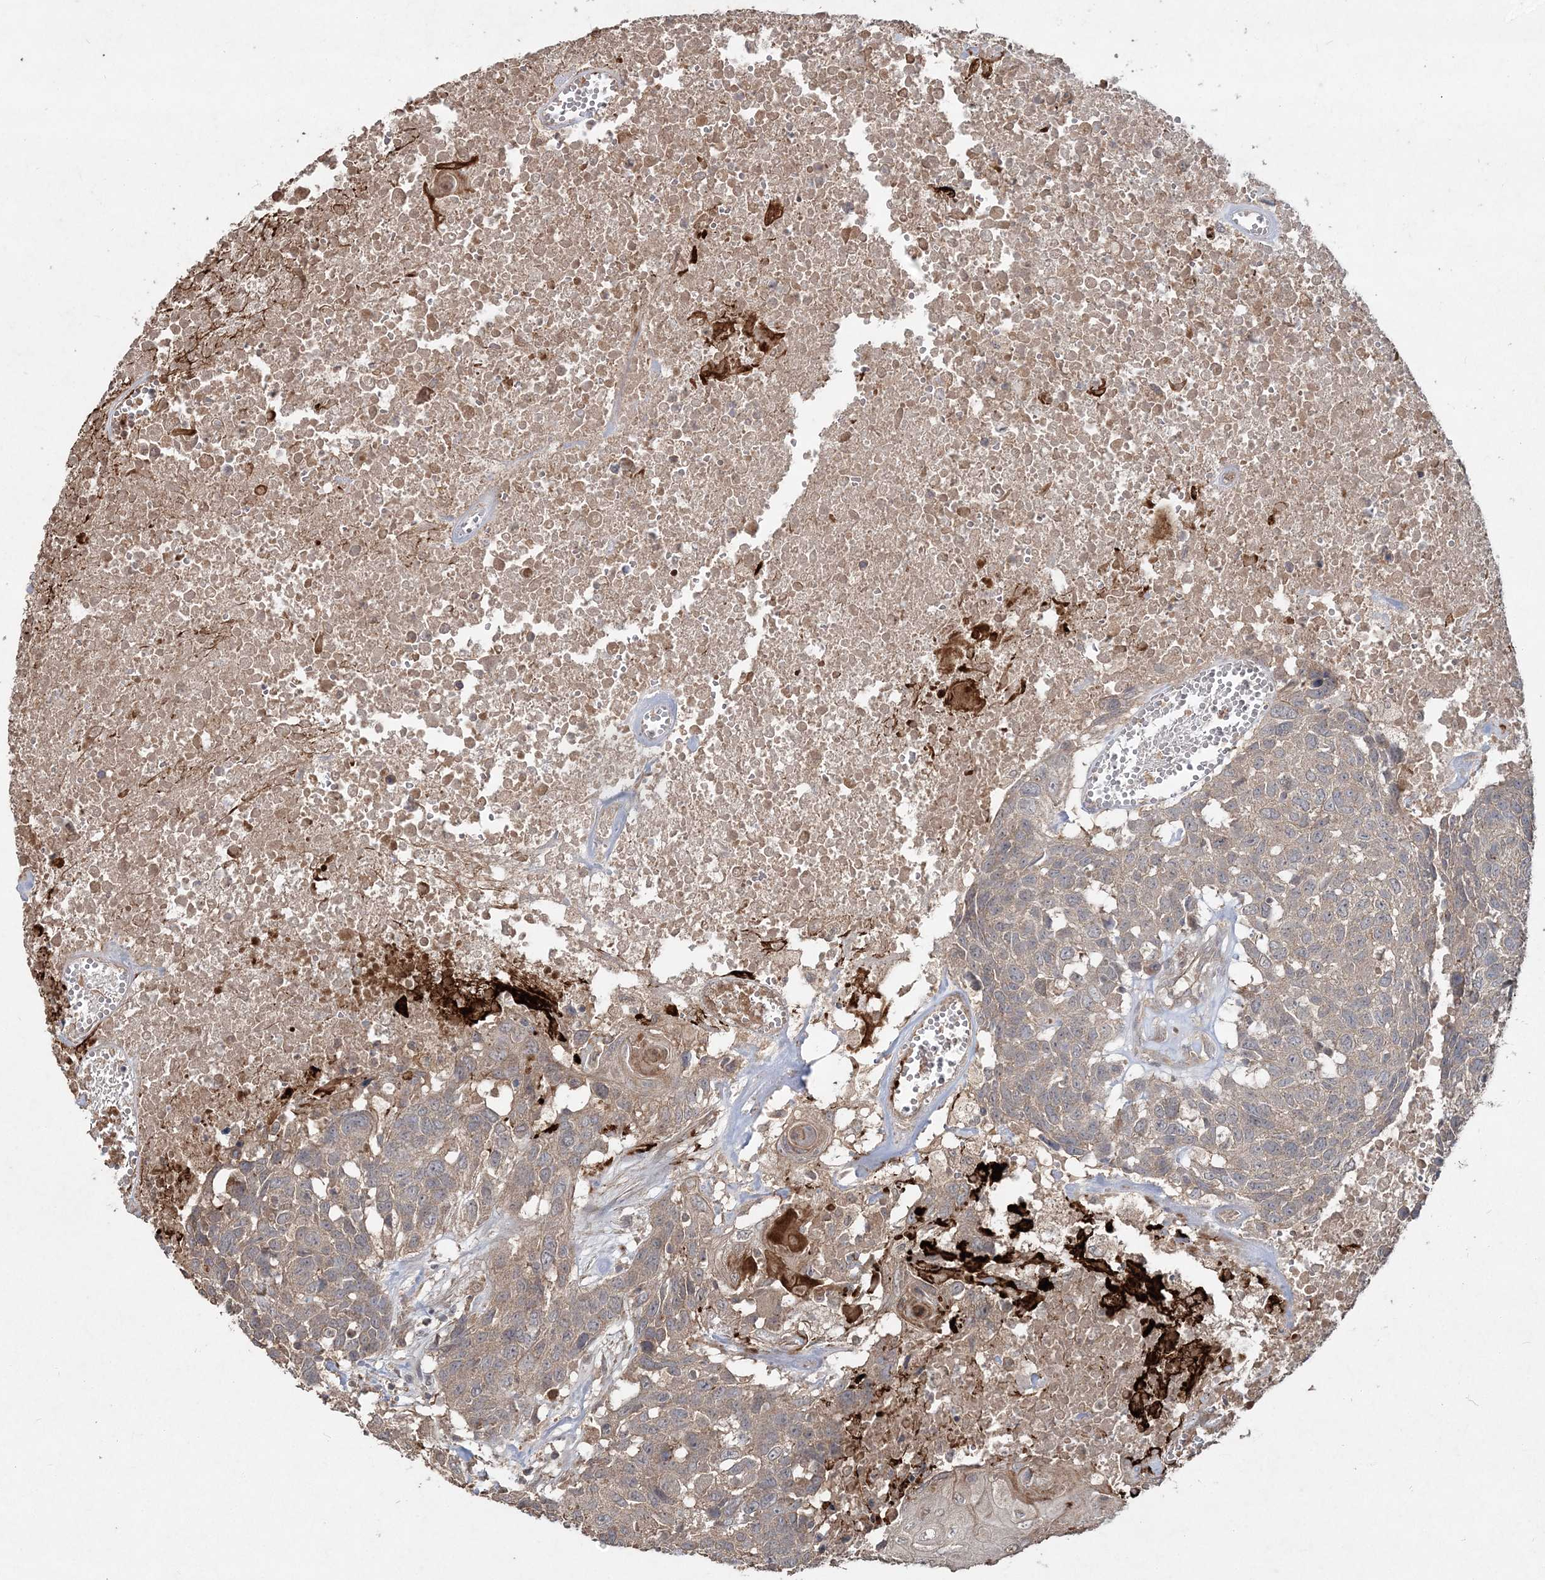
{"staining": {"intensity": "weak", "quantity": "<25%", "location": "cytoplasmic/membranous"}, "tissue": "head and neck cancer", "cell_type": "Tumor cells", "image_type": "cancer", "snomed": [{"axis": "morphology", "description": "Squamous cell carcinoma, NOS"}, {"axis": "topography", "description": "Head-Neck"}], "caption": "Tumor cells show no significant positivity in head and neck cancer. (DAB immunohistochemistry (IHC), high magnification).", "gene": "SPRY1", "patient": {"sex": "male", "age": 66}}